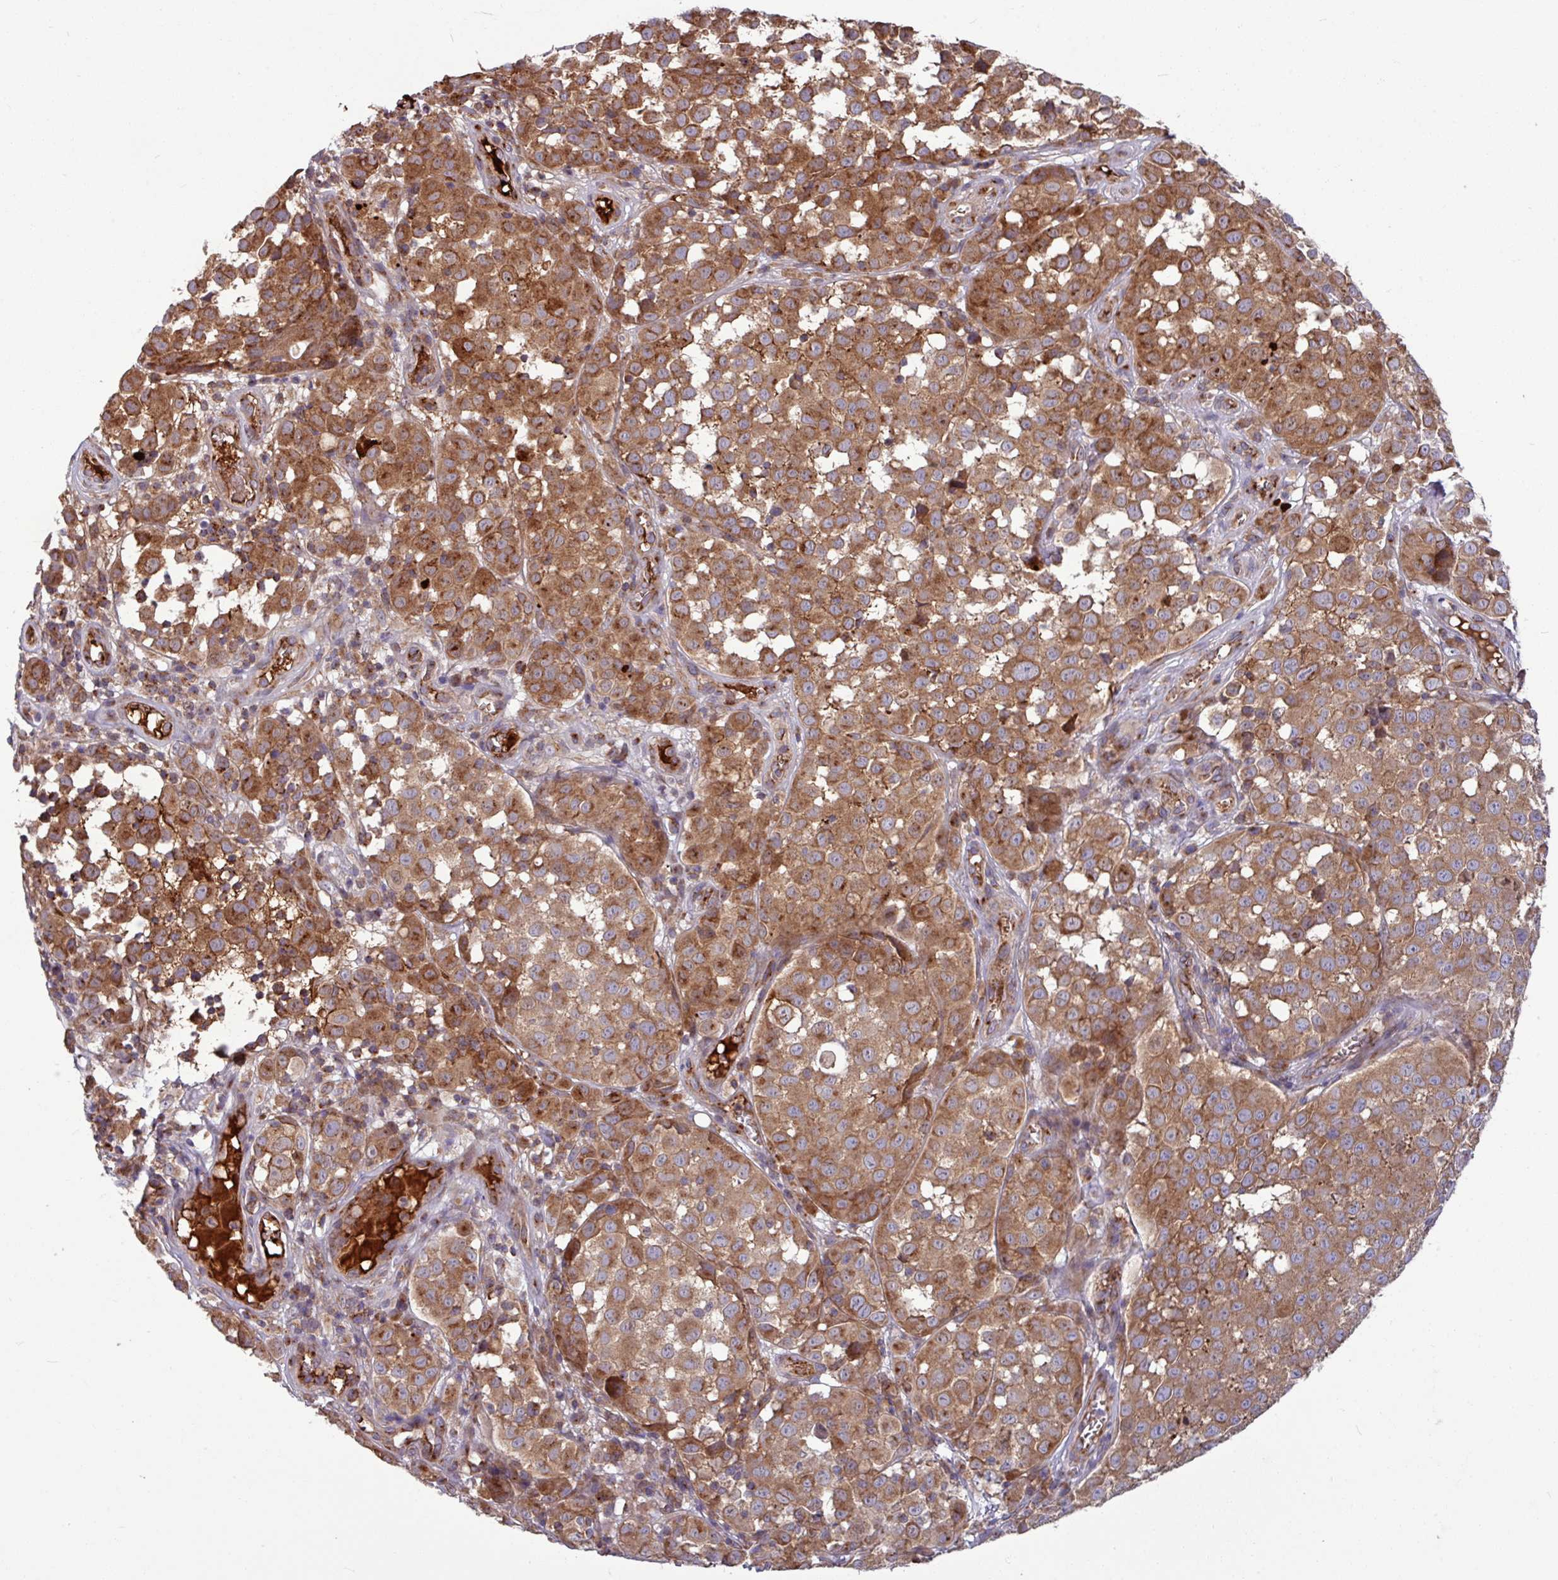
{"staining": {"intensity": "strong", "quantity": ">75%", "location": "cytoplasmic/membranous"}, "tissue": "melanoma", "cell_type": "Tumor cells", "image_type": "cancer", "snomed": [{"axis": "morphology", "description": "Malignant melanoma, NOS"}, {"axis": "topography", "description": "Skin"}], "caption": "Human malignant melanoma stained with a protein marker displays strong staining in tumor cells.", "gene": "LSM12", "patient": {"sex": "male", "age": 64}}